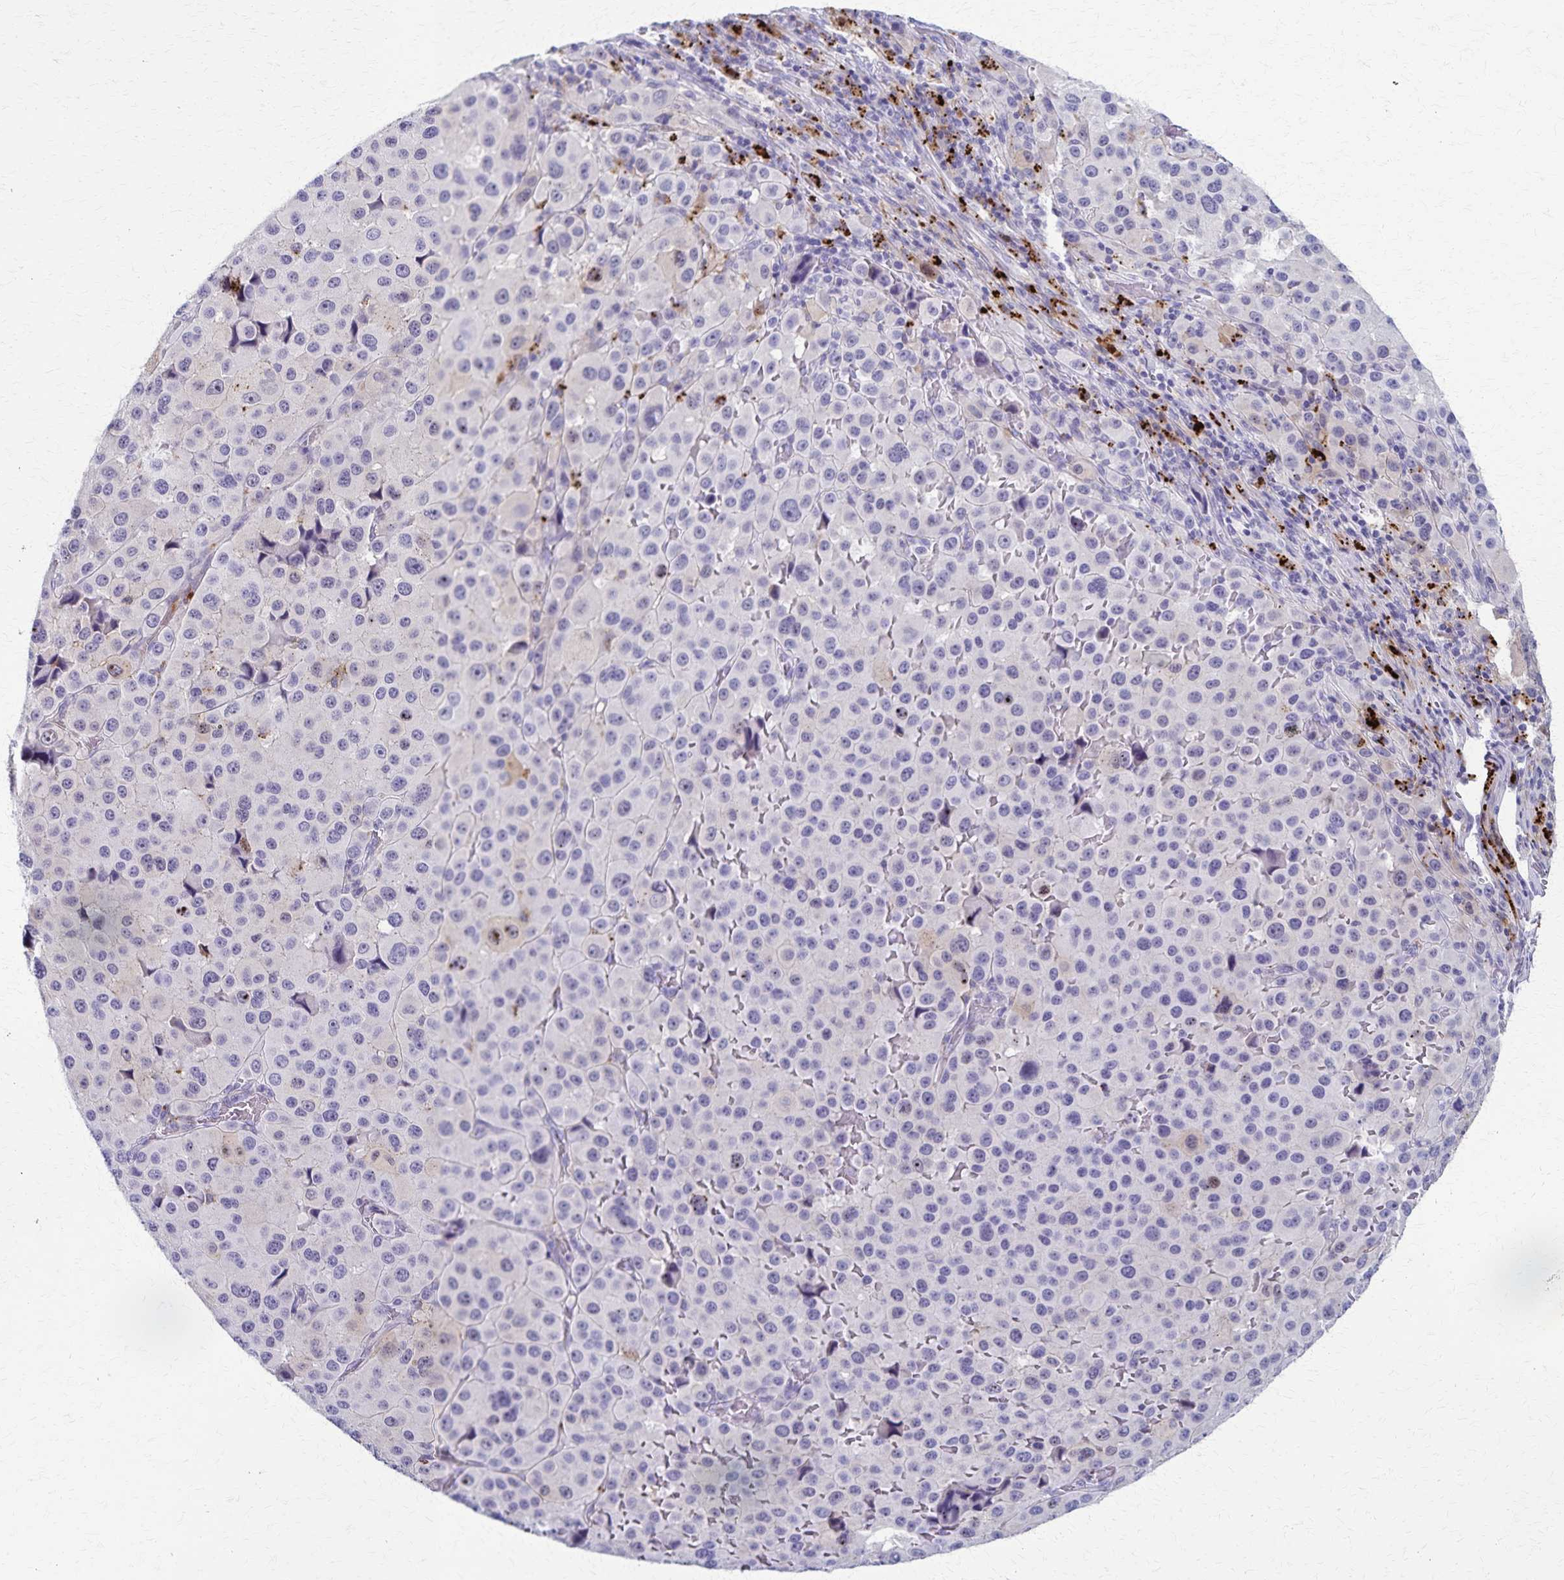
{"staining": {"intensity": "negative", "quantity": "none", "location": "none"}, "tissue": "melanoma", "cell_type": "Tumor cells", "image_type": "cancer", "snomed": [{"axis": "morphology", "description": "Malignant melanoma, Metastatic site"}, {"axis": "topography", "description": "Lymph node"}], "caption": "Immunohistochemistry of melanoma reveals no positivity in tumor cells.", "gene": "TMEM60", "patient": {"sex": "female", "age": 65}}